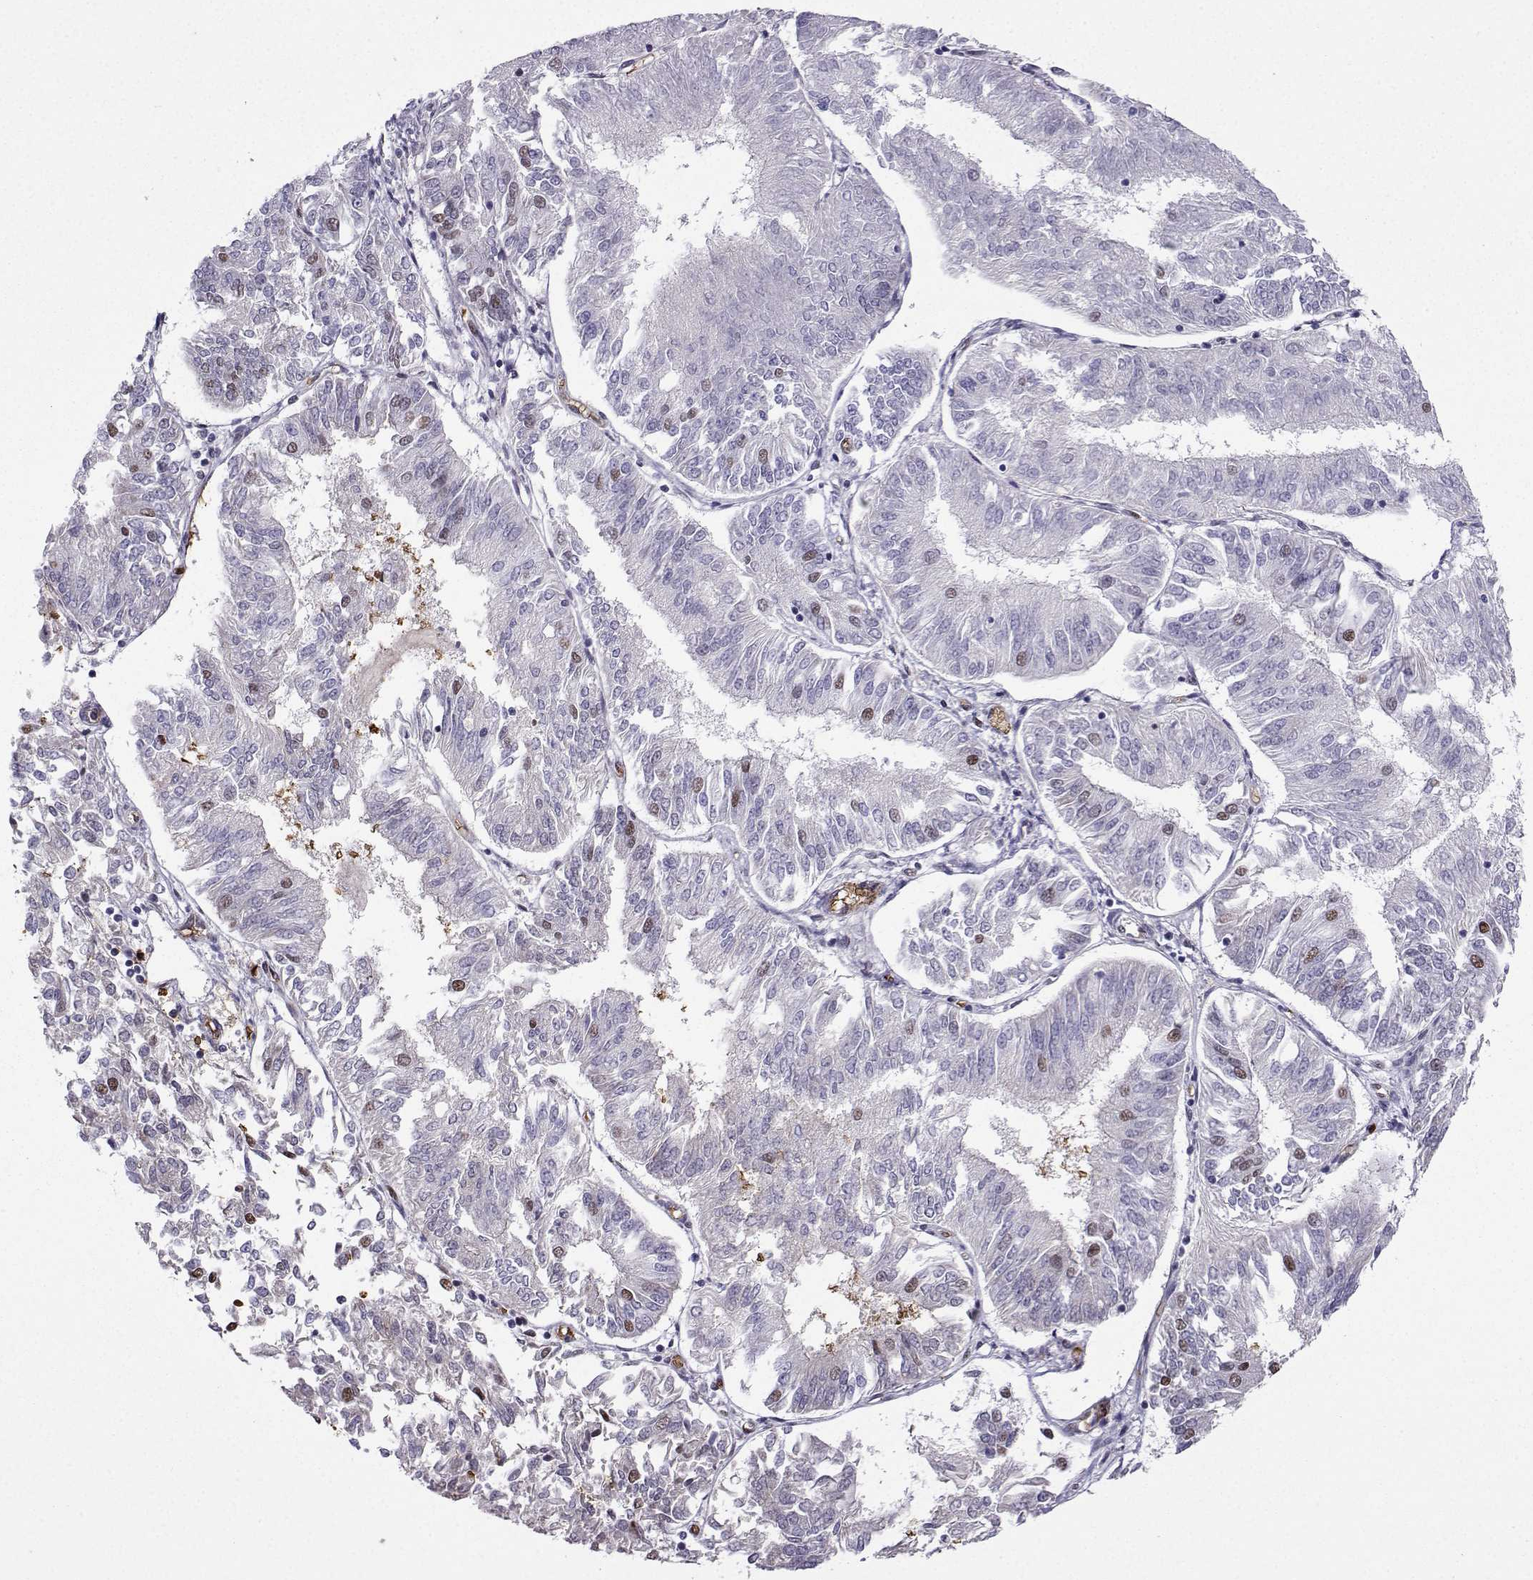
{"staining": {"intensity": "moderate", "quantity": "<25%", "location": "nuclear"}, "tissue": "endometrial cancer", "cell_type": "Tumor cells", "image_type": "cancer", "snomed": [{"axis": "morphology", "description": "Adenocarcinoma, NOS"}, {"axis": "topography", "description": "Endometrium"}], "caption": "Immunohistochemistry histopathology image of neoplastic tissue: human endometrial cancer (adenocarcinoma) stained using immunohistochemistry (IHC) exhibits low levels of moderate protein expression localized specifically in the nuclear of tumor cells, appearing as a nuclear brown color.", "gene": "CCNK", "patient": {"sex": "female", "age": 58}}